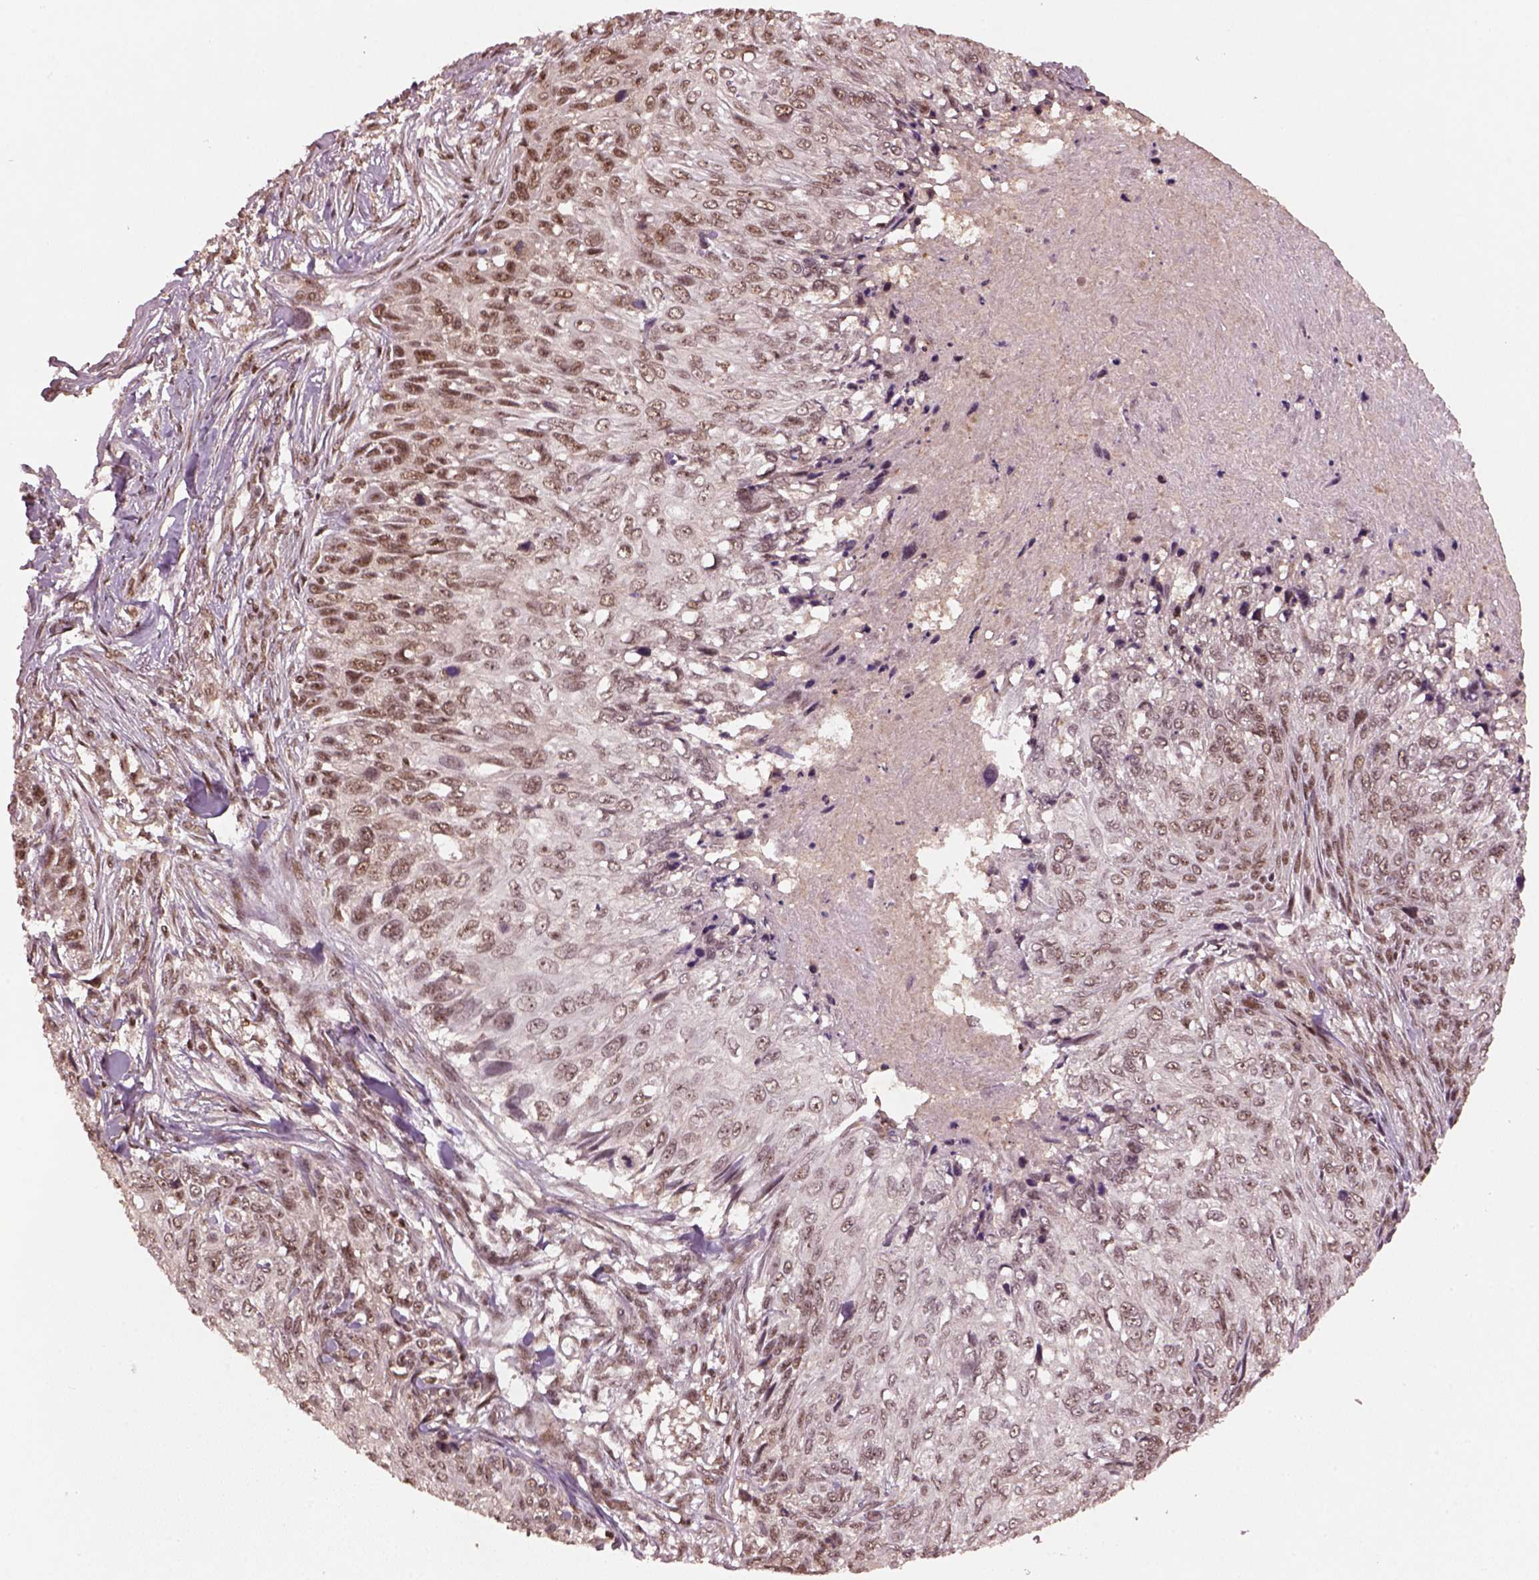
{"staining": {"intensity": "moderate", "quantity": ">75%", "location": "nuclear"}, "tissue": "skin cancer", "cell_type": "Tumor cells", "image_type": "cancer", "snomed": [{"axis": "morphology", "description": "Squamous cell carcinoma, NOS"}, {"axis": "topography", "description": "Skin"}], "caption": "Immunohistochemistry staining of skin cancer (squamous cell carcinoma), which reveals medium levels of moderate nuclear positivity in about >75% of tumor cells indicating moderate nuclear protein positivity. The staining was performed using DAB (3,3'-diaminobenzidine) (brown) for protein detection and nuclei were counterstained in hematoxylin (blue).", "gene": "BRD9", "patient": {"sex": "male", "age": 92}}